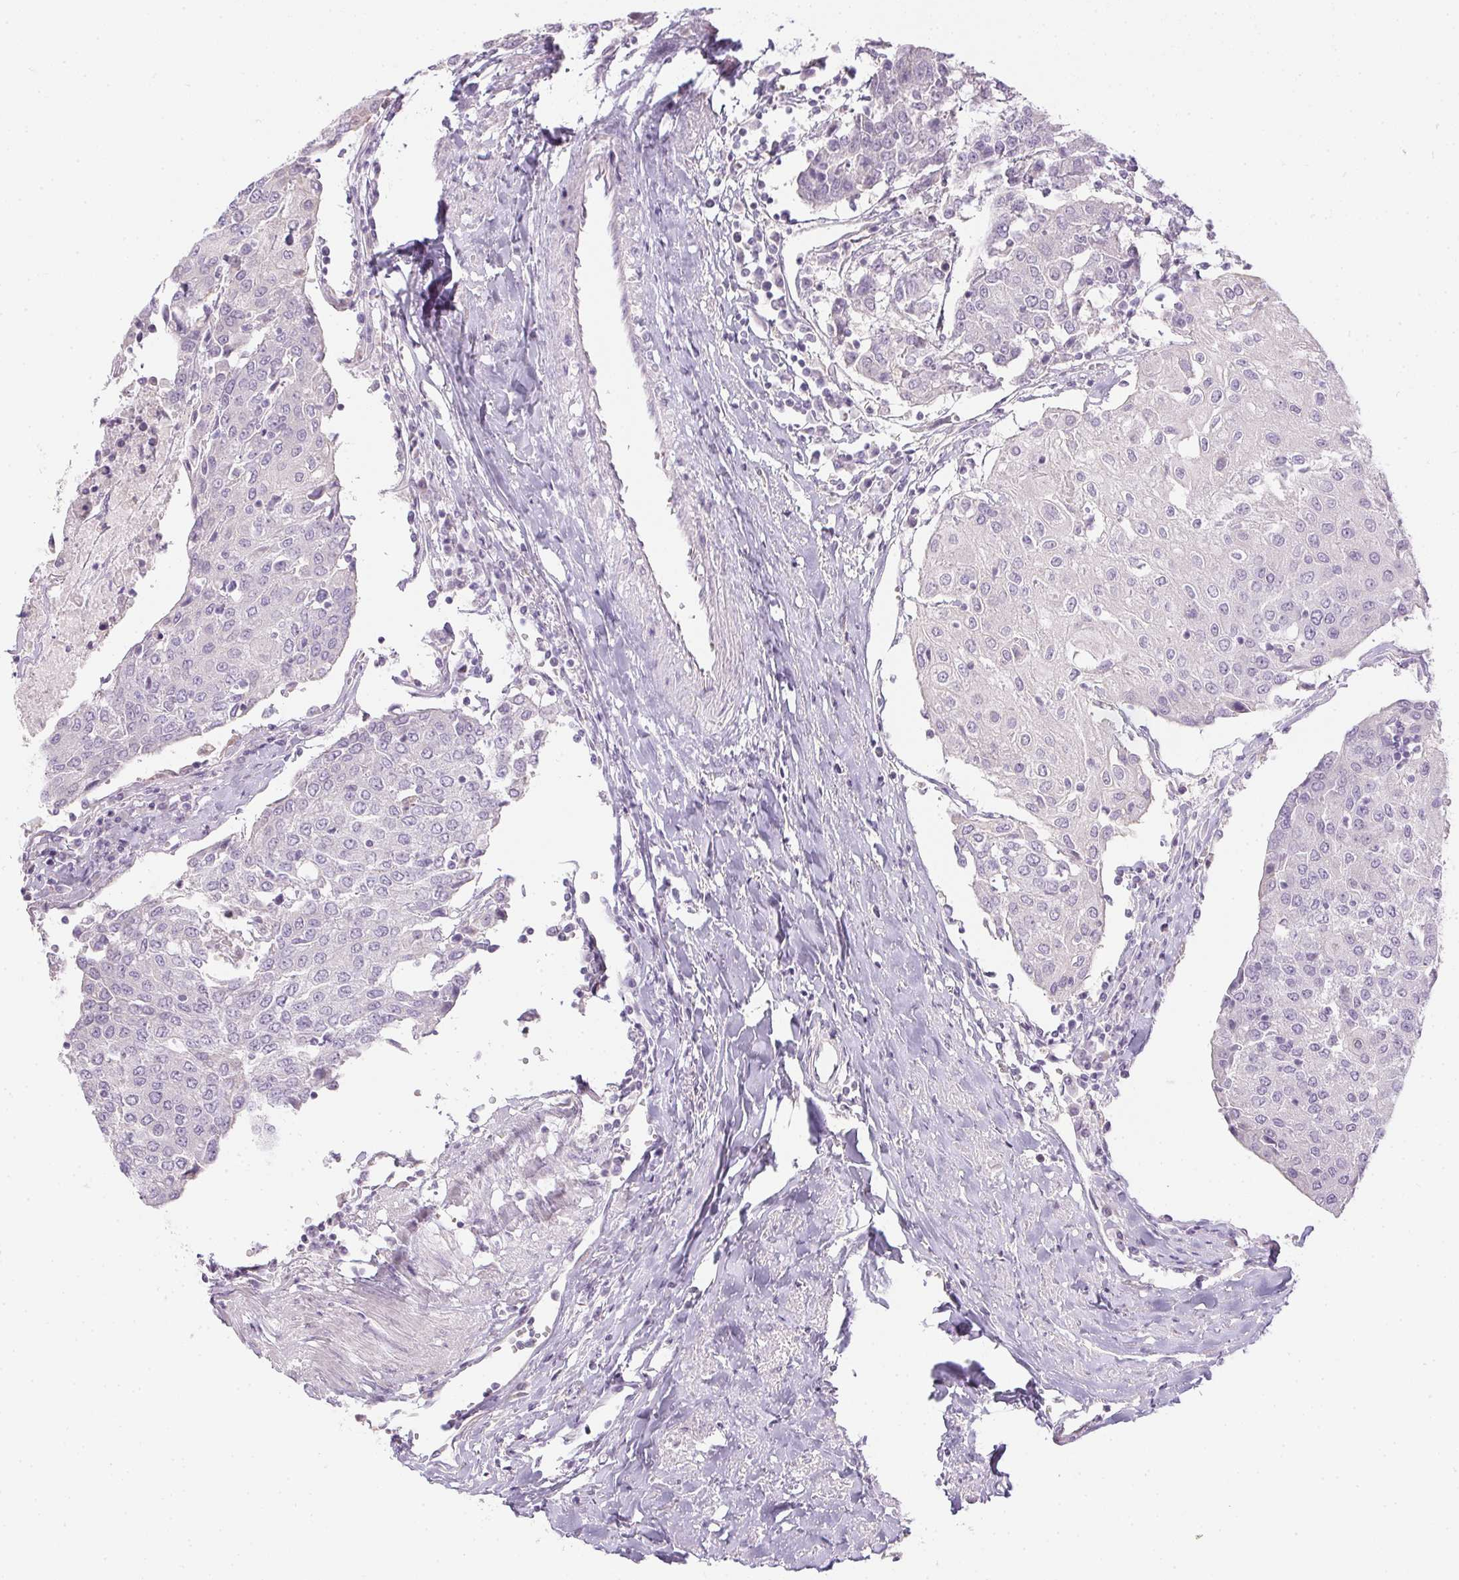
{"staining": {"intensity": "negative", "quantity": "none", "location": "none"}, "tissue": "urothelial cancer", "cell_type": "Tumor cells", "image_type": "cancer", "snomed": [{"axis": "morphology", "description": "Urothelial carcinoma, High grade"}, {"axis": "topography", "description": "Urinary bladder"}], "caption": "The image demonstrates no staining of tumor cells in urothelial carcinoma (high-grade). (Immunohistochemistry, brightfield microscopy, high magnification).", "gene": "CTCFL", "patient": {"sex": "female", "age": 85}}